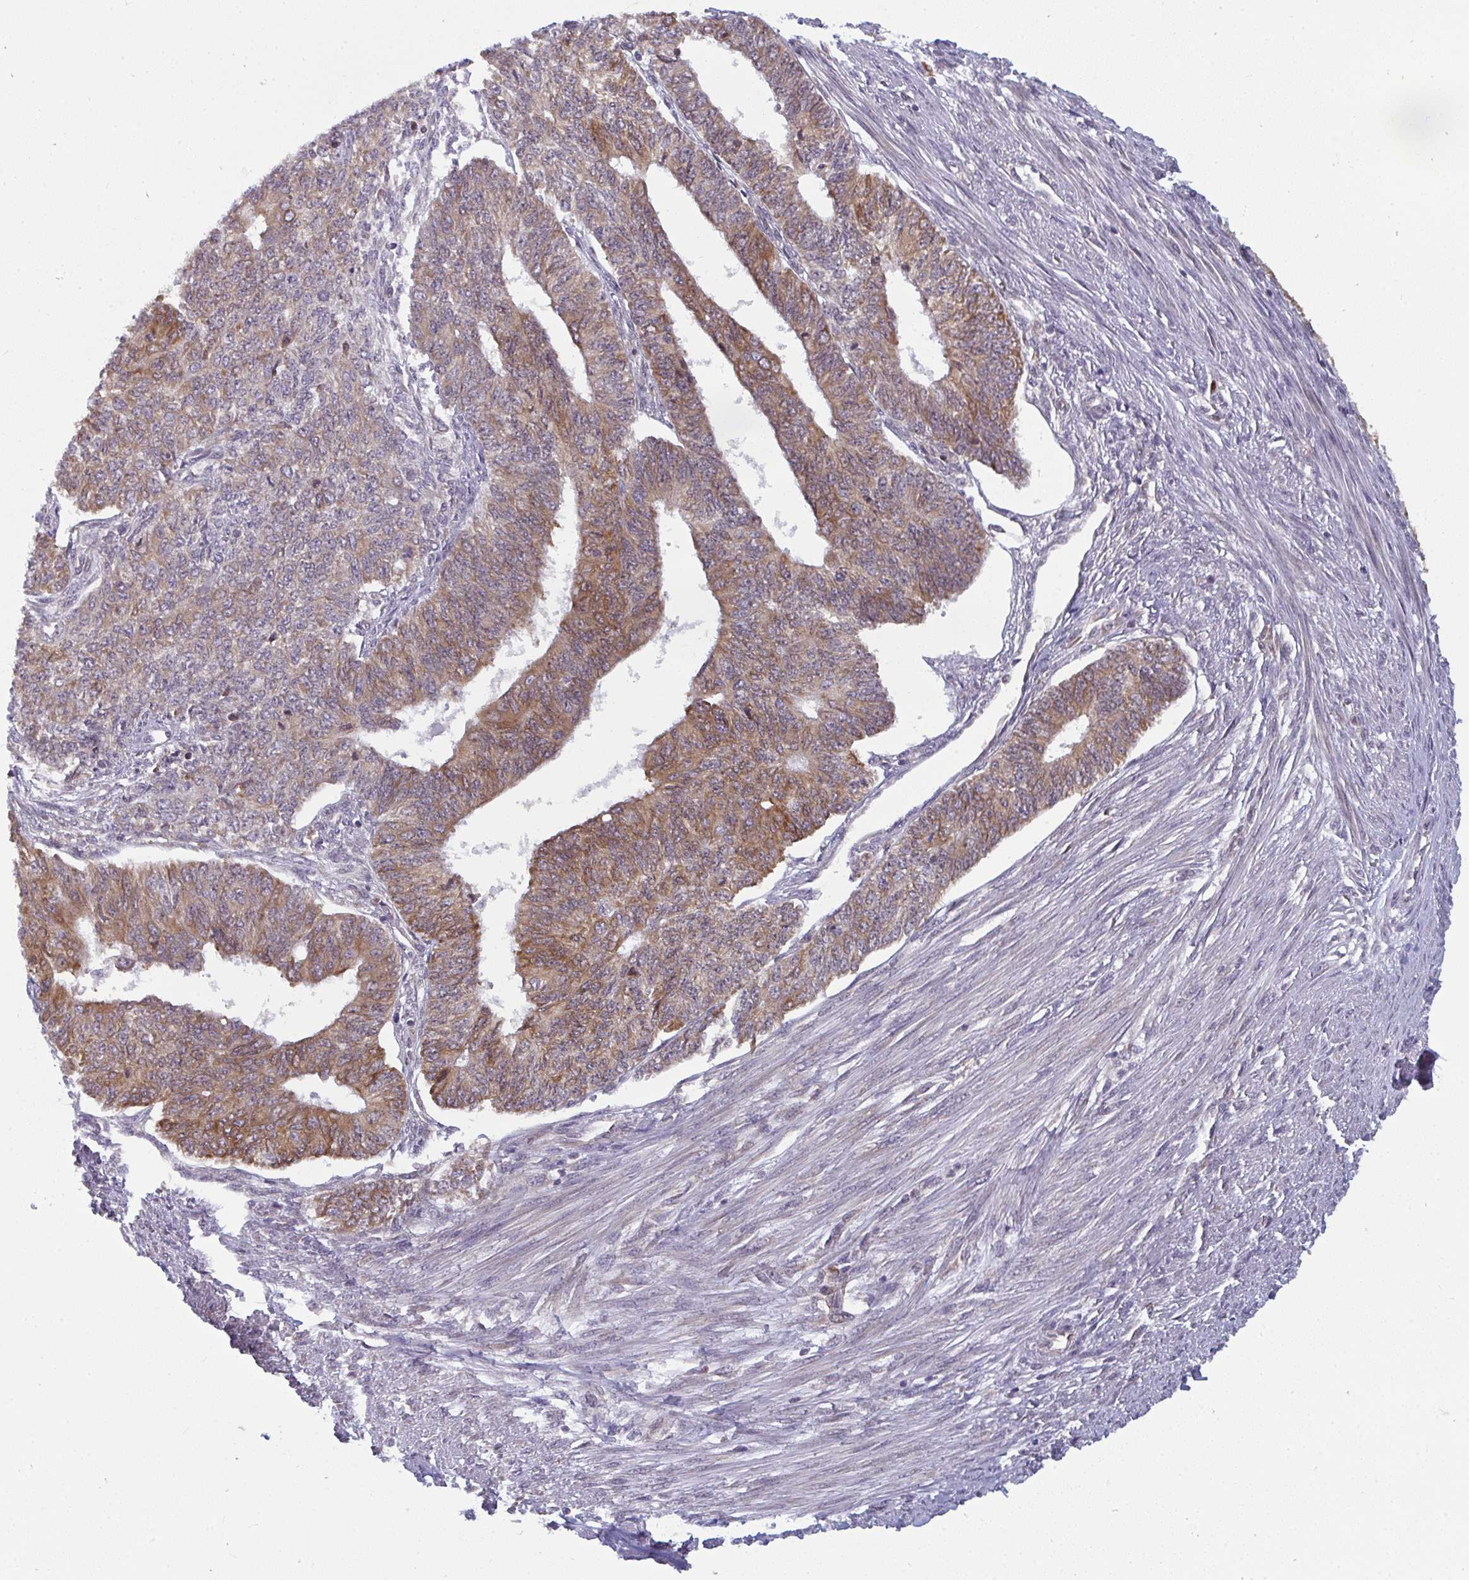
{"staining": {"intensity": "moderate", "quantity": ">75%", "location": "cytoplasmic/membranous"}, "tissue": "endometrial cancer", "cell_type": "Tumor cells", "image_type": "cancer", "snomed": [{"axis": "morphology", "description": "Adenocarcinoma, NOS"}, {"axis": "topography", "description": "Endometrium"}], "caption": "Moderate cytoplasmic/membranous staining for a protein is identified in approximately >75% of tumor cells of endometrial cancer (adenocarcinoma) using immunohistochemistry (IHC).", "gene": "LYSMD4", "patient": {"sex": "female", "age": 32}}